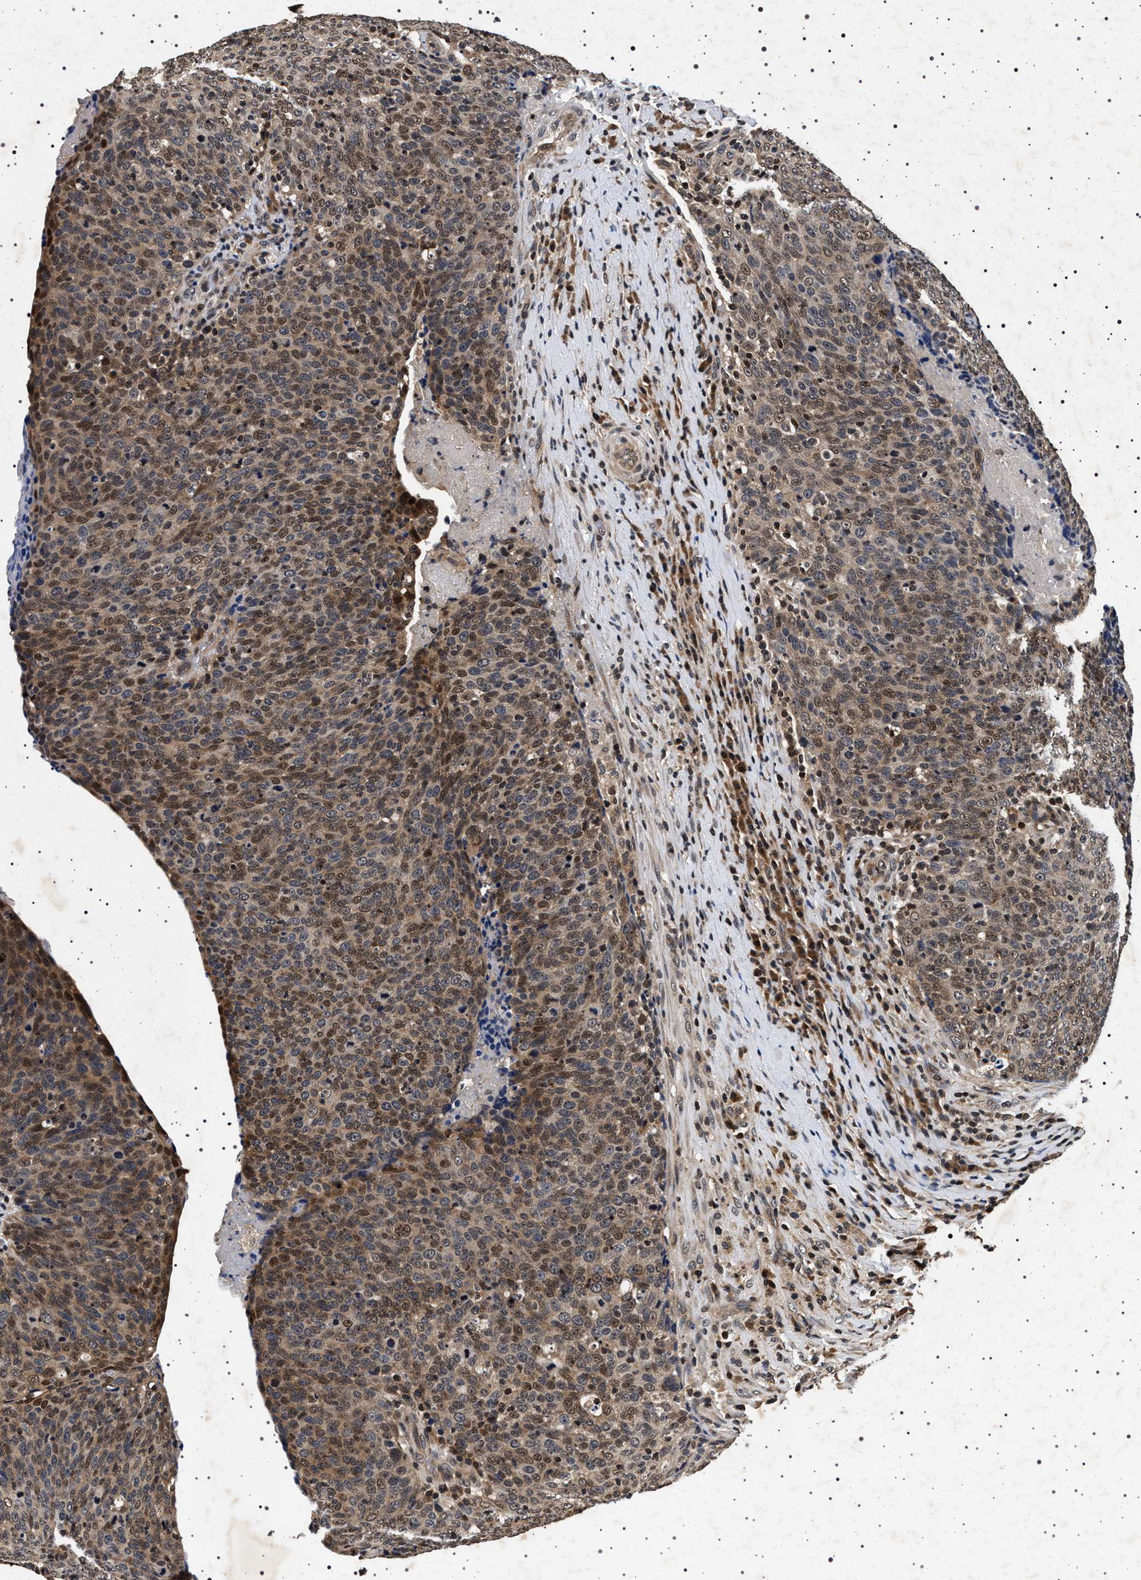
{"staining": {"intensity": "moderate", "quantity": ">75%", "location": "cytoplasmic/membranous,nuclear"}, "tissue": "head and neck cancer", "cell_type": "Tumor cells", "image_type": "cancer", "snomed": [{"axis": "morphology", "description": "Squamous cell carcinoma, NOS"}, {"axis": "morphology", "description": "Squamous cell carcinoma, metastatic, NOS"}, {"axis": "topography", "description": "Lymph node"}, {"axis": "topography", "description": "Head-Neck"}], "caption": "Immunohistochemistry staining of head and neck cancer (metastatic squamous cell carcinoma), which demonstrates medium levels of moderate cytoplasmic/membranous and nuclear expression in about >75% of tumor cells indicating moderate cytoplasmic/membranous and nuclear protein expression. The staining was performed using DAB (brown) for protein detection and nuclei were counterstained in hematoxylin (blue).", "gene": "CDKN1B", "patient": {"sex": "male", "age": 62}}